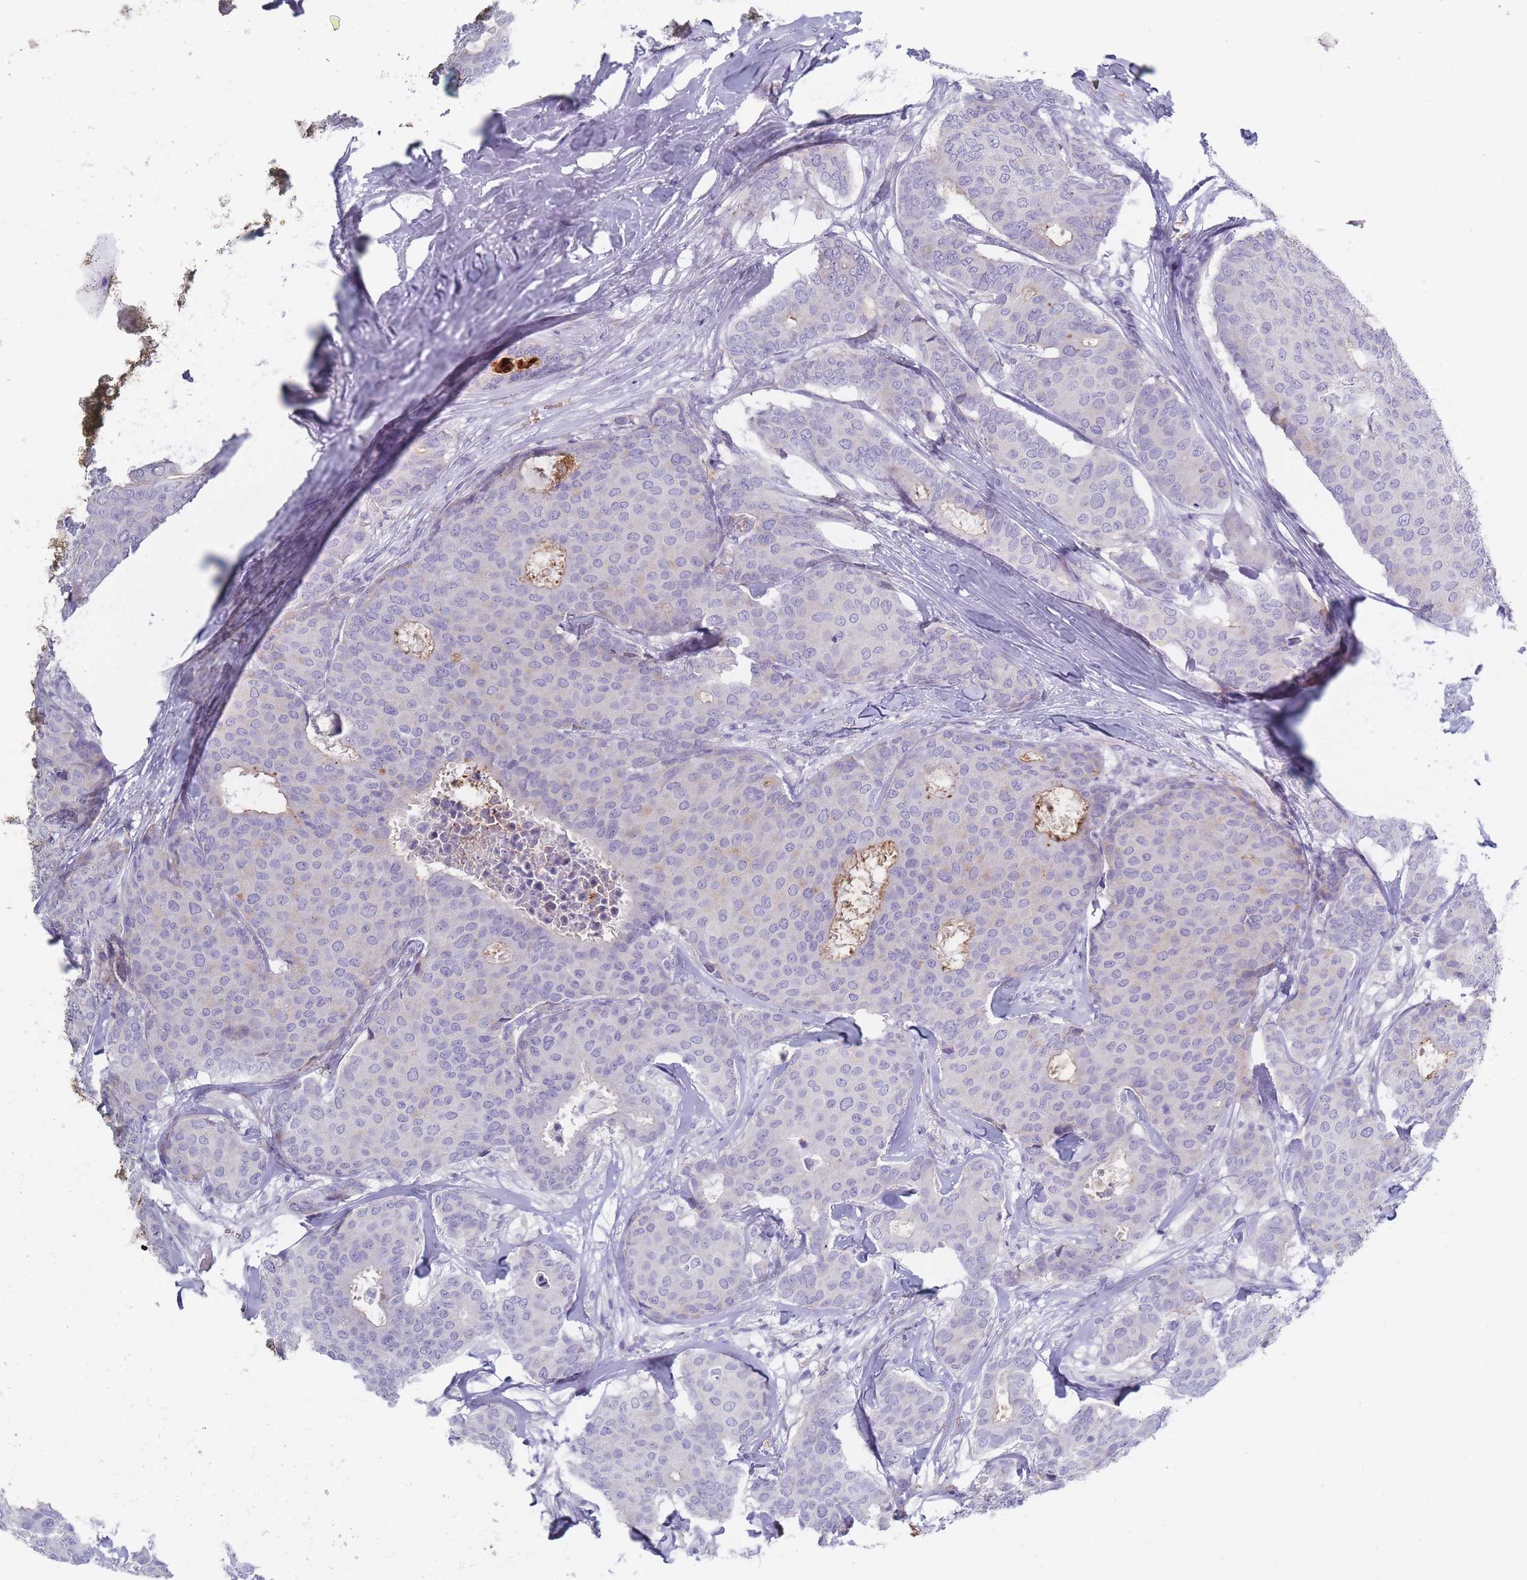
{"staining": {"intensity": "negative", "quantity": "none", "location": "none"}, "tissue": "breast cancer", "cell_type": "Tumor cells", "image_type": "cancer", "snomed": [{"axis": "morphology", "description": "Duct carcinoma"}, {"axis": "topography", "description": "Breast"}], "caption": "Immunohistochemistry of invasive ductal carcinoma (breast) displays no positivity in tumor cells.", "gene": "PIGU", "patient": {"sex": "female", "age": 75}}